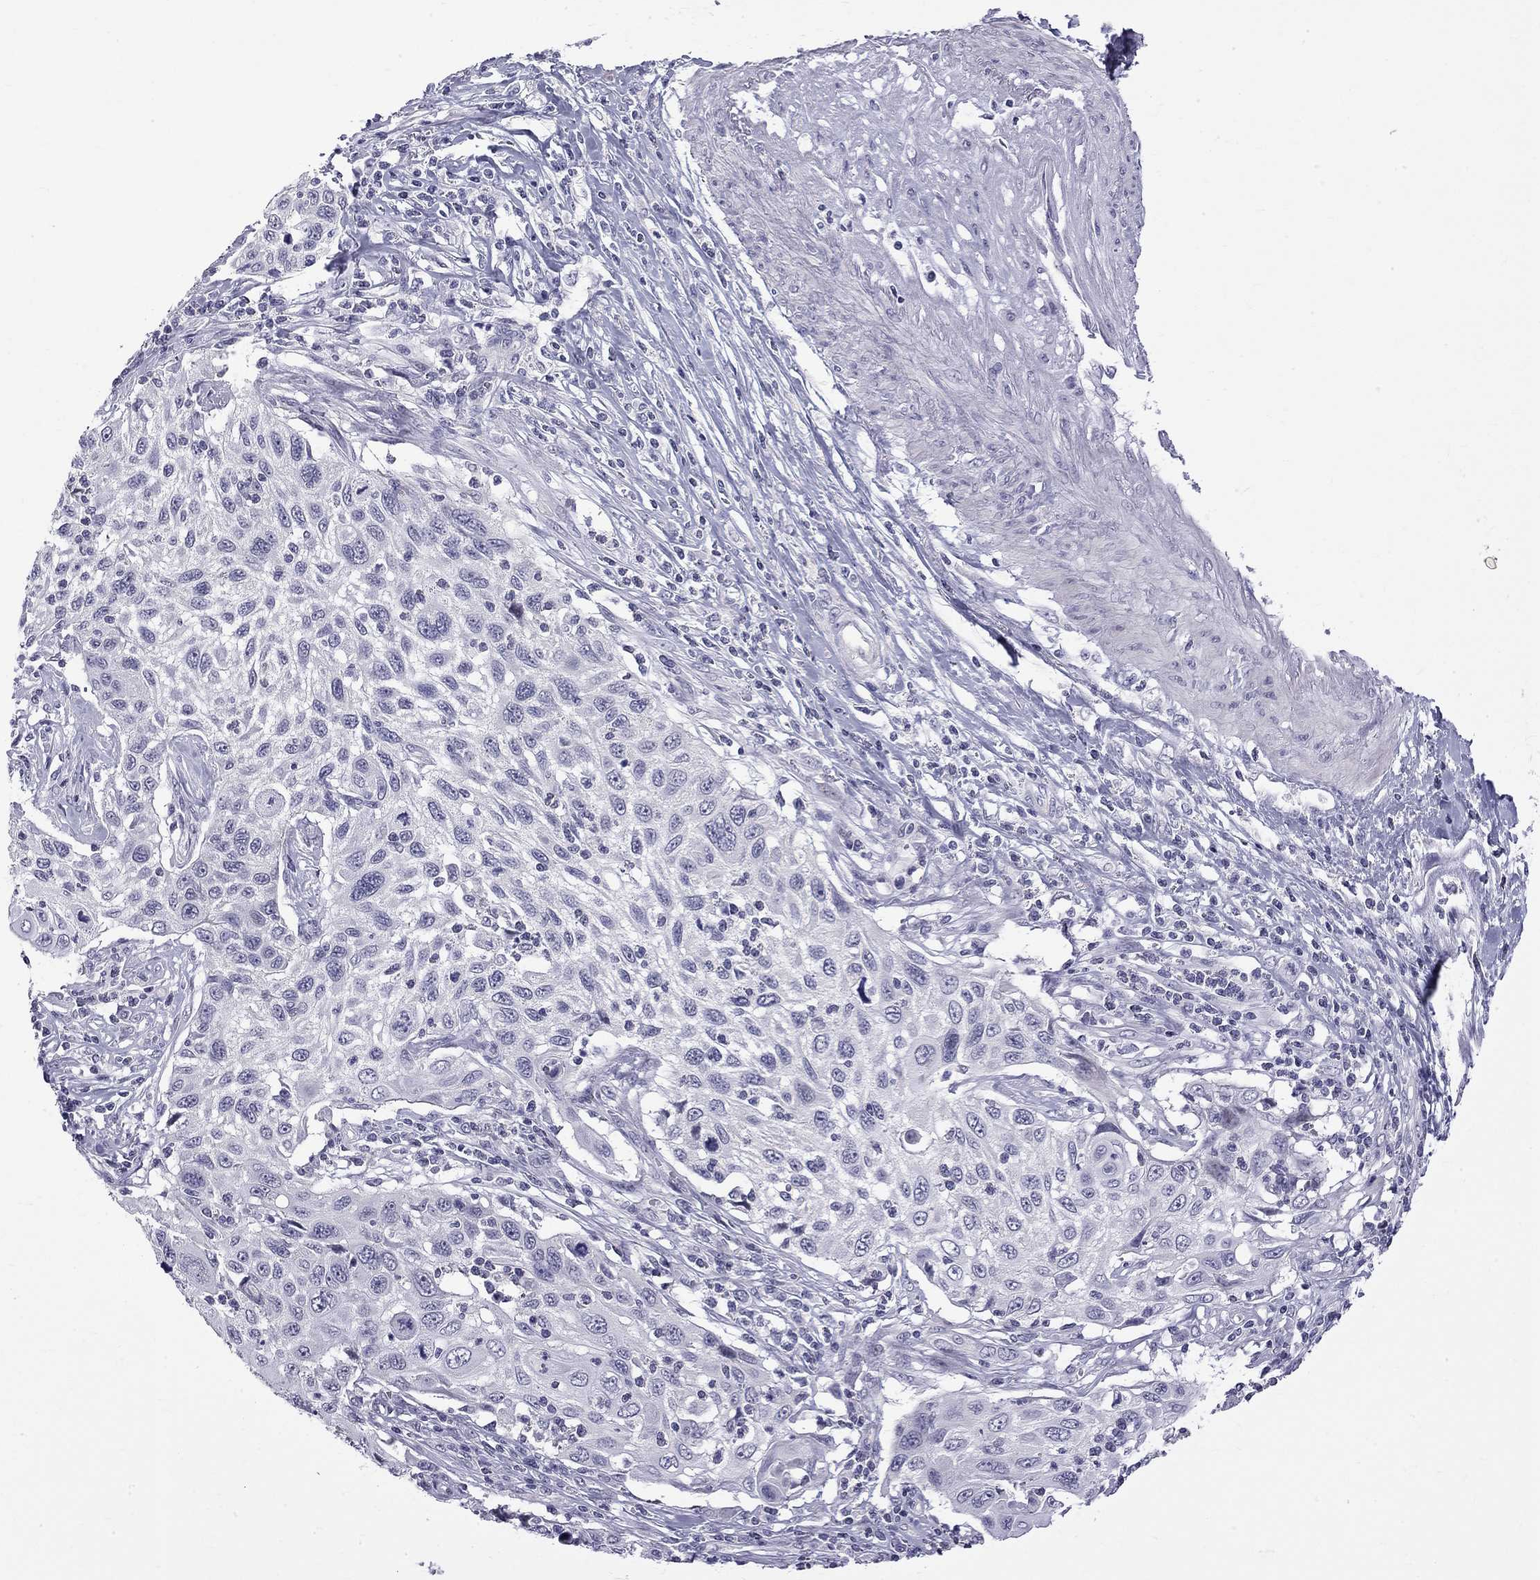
{"staining": {"intensity": "negative", "quantity": "none", "location": "none"}, "tissue": "cervical cancer", "cell_type": "Tumor cells", "image_type": "cancer", "snomed": [{"axis": "morphology", "description": "Squamous cell carcinoma, NOS"}, {"axis": "topography", "description": "Cervix"}], "caption": "DAB (3,3'-diaminobenzidine) immunohistochemical staining of squamous cell carcinoma (cervical) demonstrates no significant staining in tumor cells. (DAB (3,3'-diaminobenzidine) immunohistochemistry, high magnification).", "gene": "RTL9", "patient": {"sex": "female", "age": 70}}